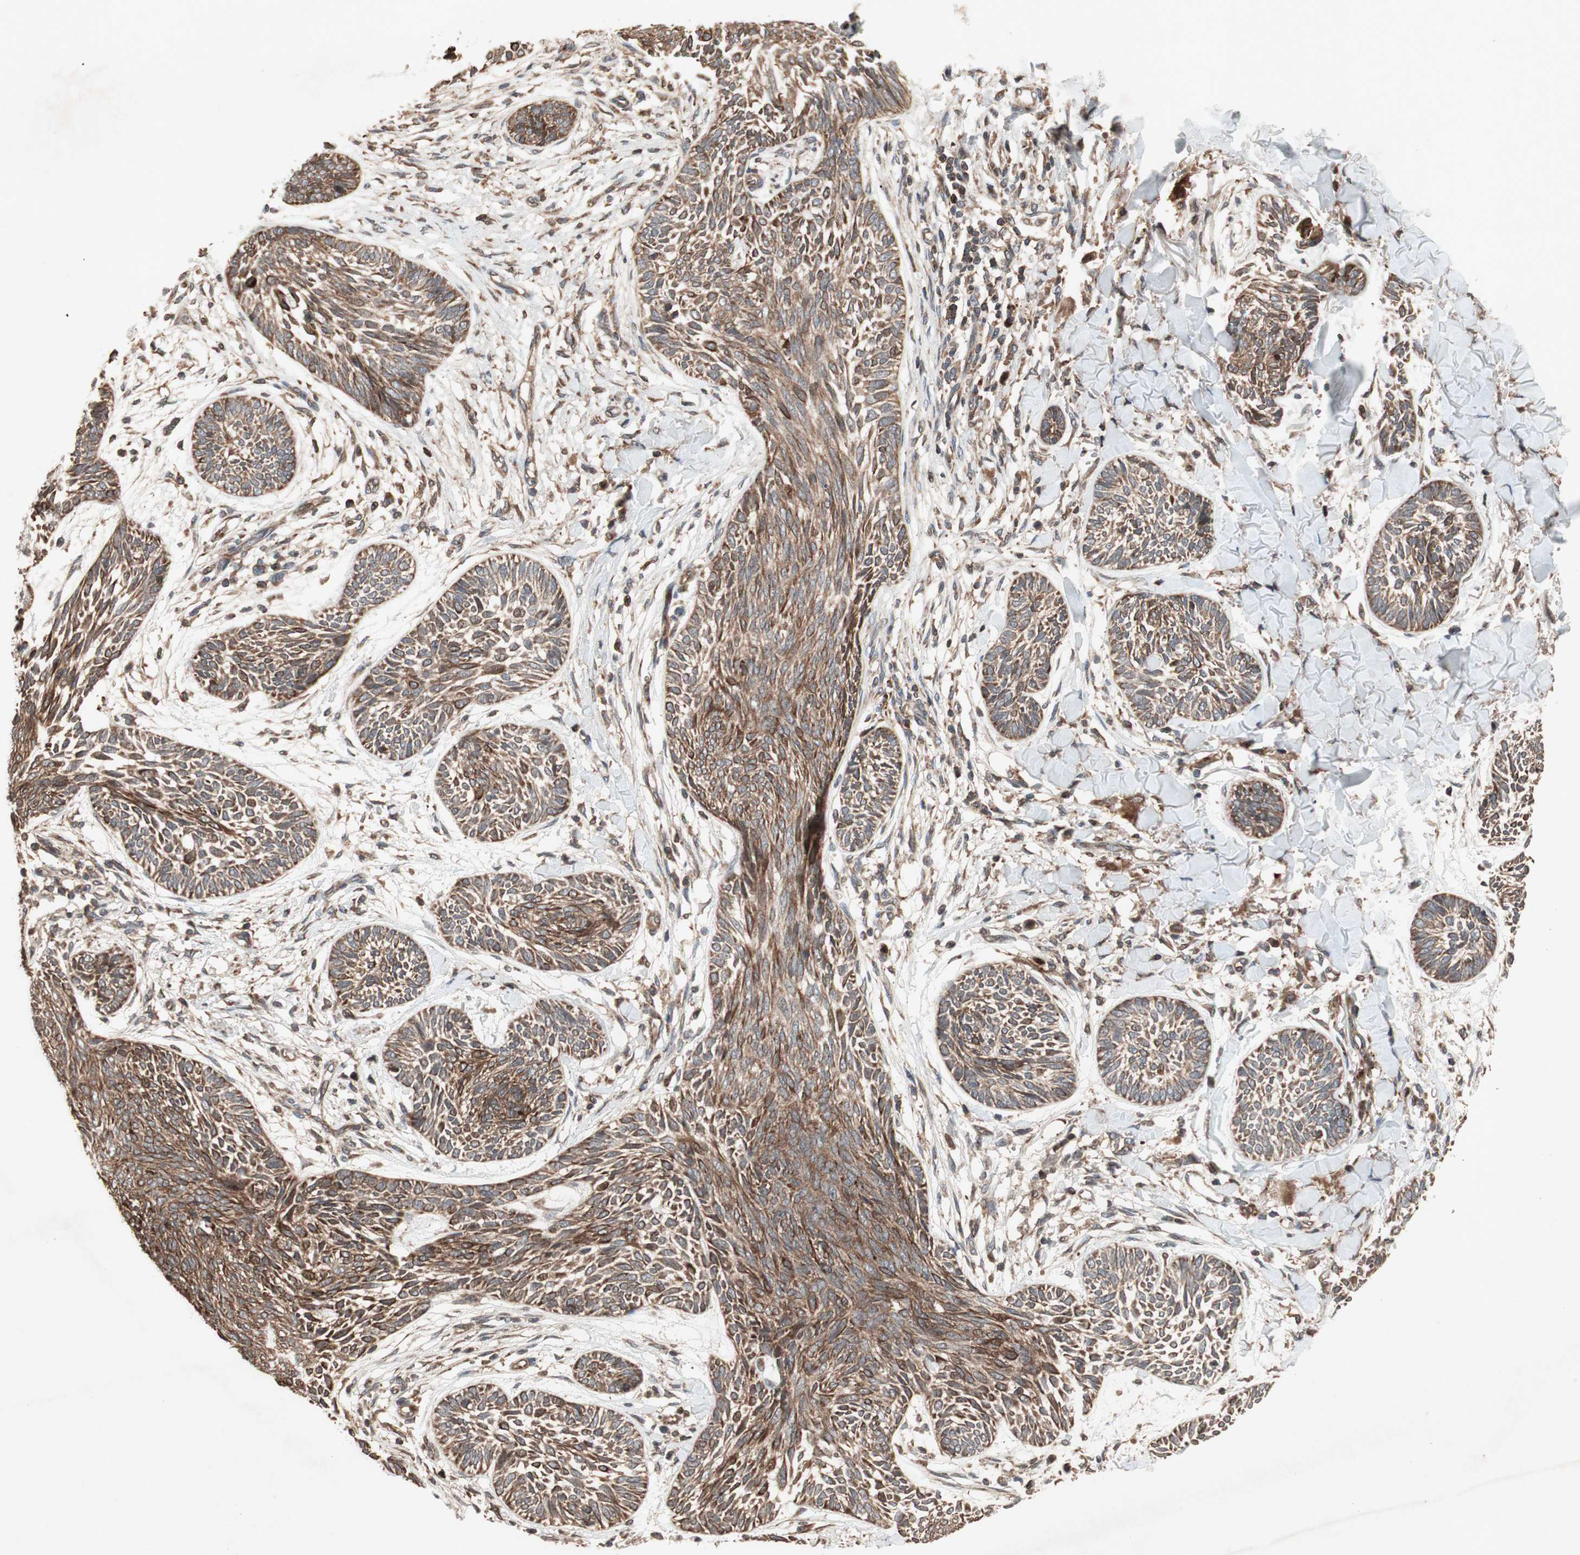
{"staining": {"intensity": "moderate", "quantity": ">75%", "location": "cytoplasmic/membranous"}, "tissue": "skin cancer", "cell_type": "Tumor cells", "image_type": "cancer", "snomed": [{"axis": "morphology", "description": "Papilloma, NOS"}, {"axis": "morphology", "description": "Basal cell carcinoma"}, {"axis": "topography", "description": "Skin"}], "caption": "Moderate cytoplasmic/membranous staining is present in approximately >75% of tumor cells in skin cancer (papilloma). (IHC, brightfield microscopy, high magnification).", "gene": "RAB1A", "patient": {"sex": "male", "age": 87}}